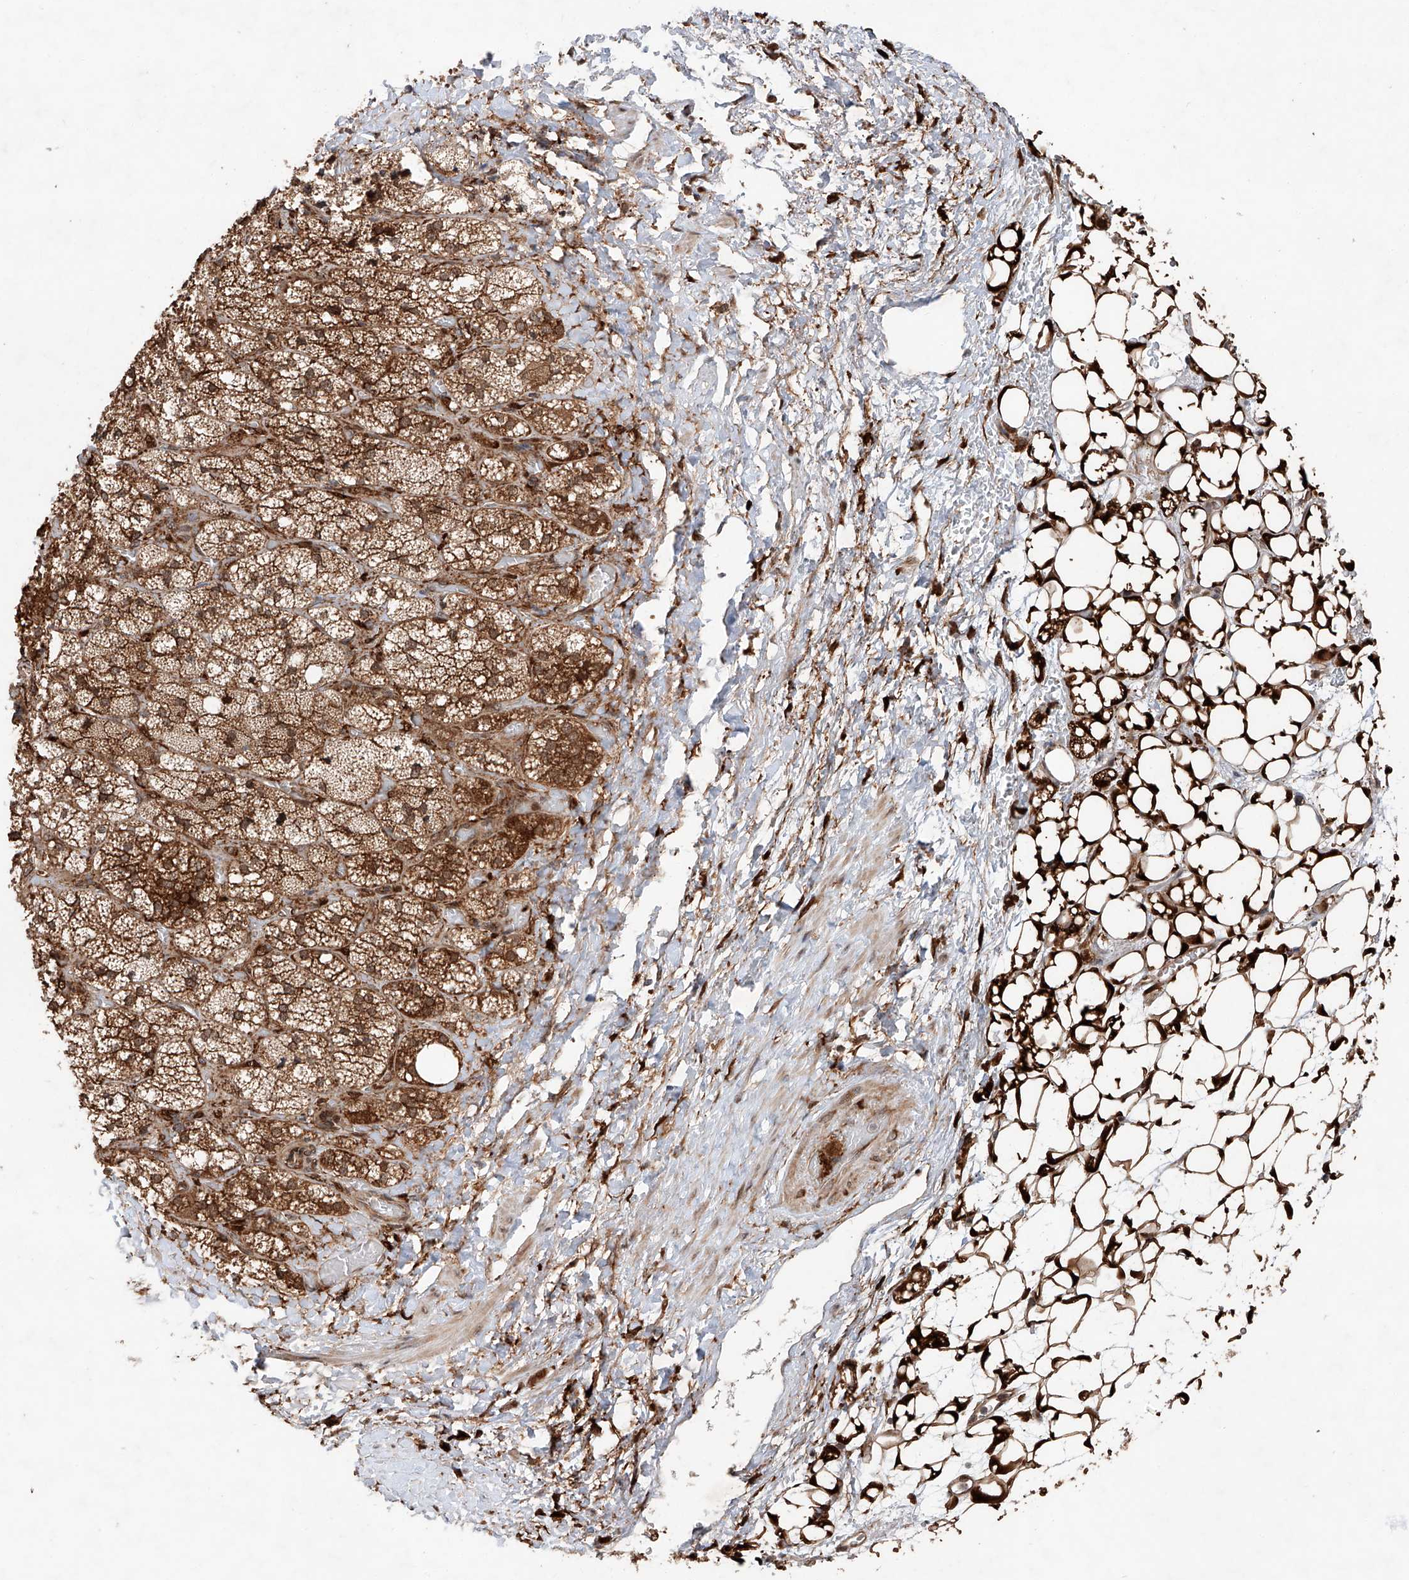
{"staining": {"intensity": "strong", "quantity": ">75%", "location": "cytoplasmic/membranous,nuclear"}, "tissue": "adrenal gland", "cell_type": "Glandular cells", "image_type": "normal", "snomed": [{"axis": "morphology", "description": "Normal tissue, NOS"}, {"axis": "topography", "description": "Adrenal gland"}], "caption": "About >75% of glandular cells in normal adrenal gland display strong cytoplasmic/membranous,nuclear protein expression as visualized by brown immunohistochemical staining.", "gene": "ZFP28", "patient": {"sex": "male", "age": 61}}